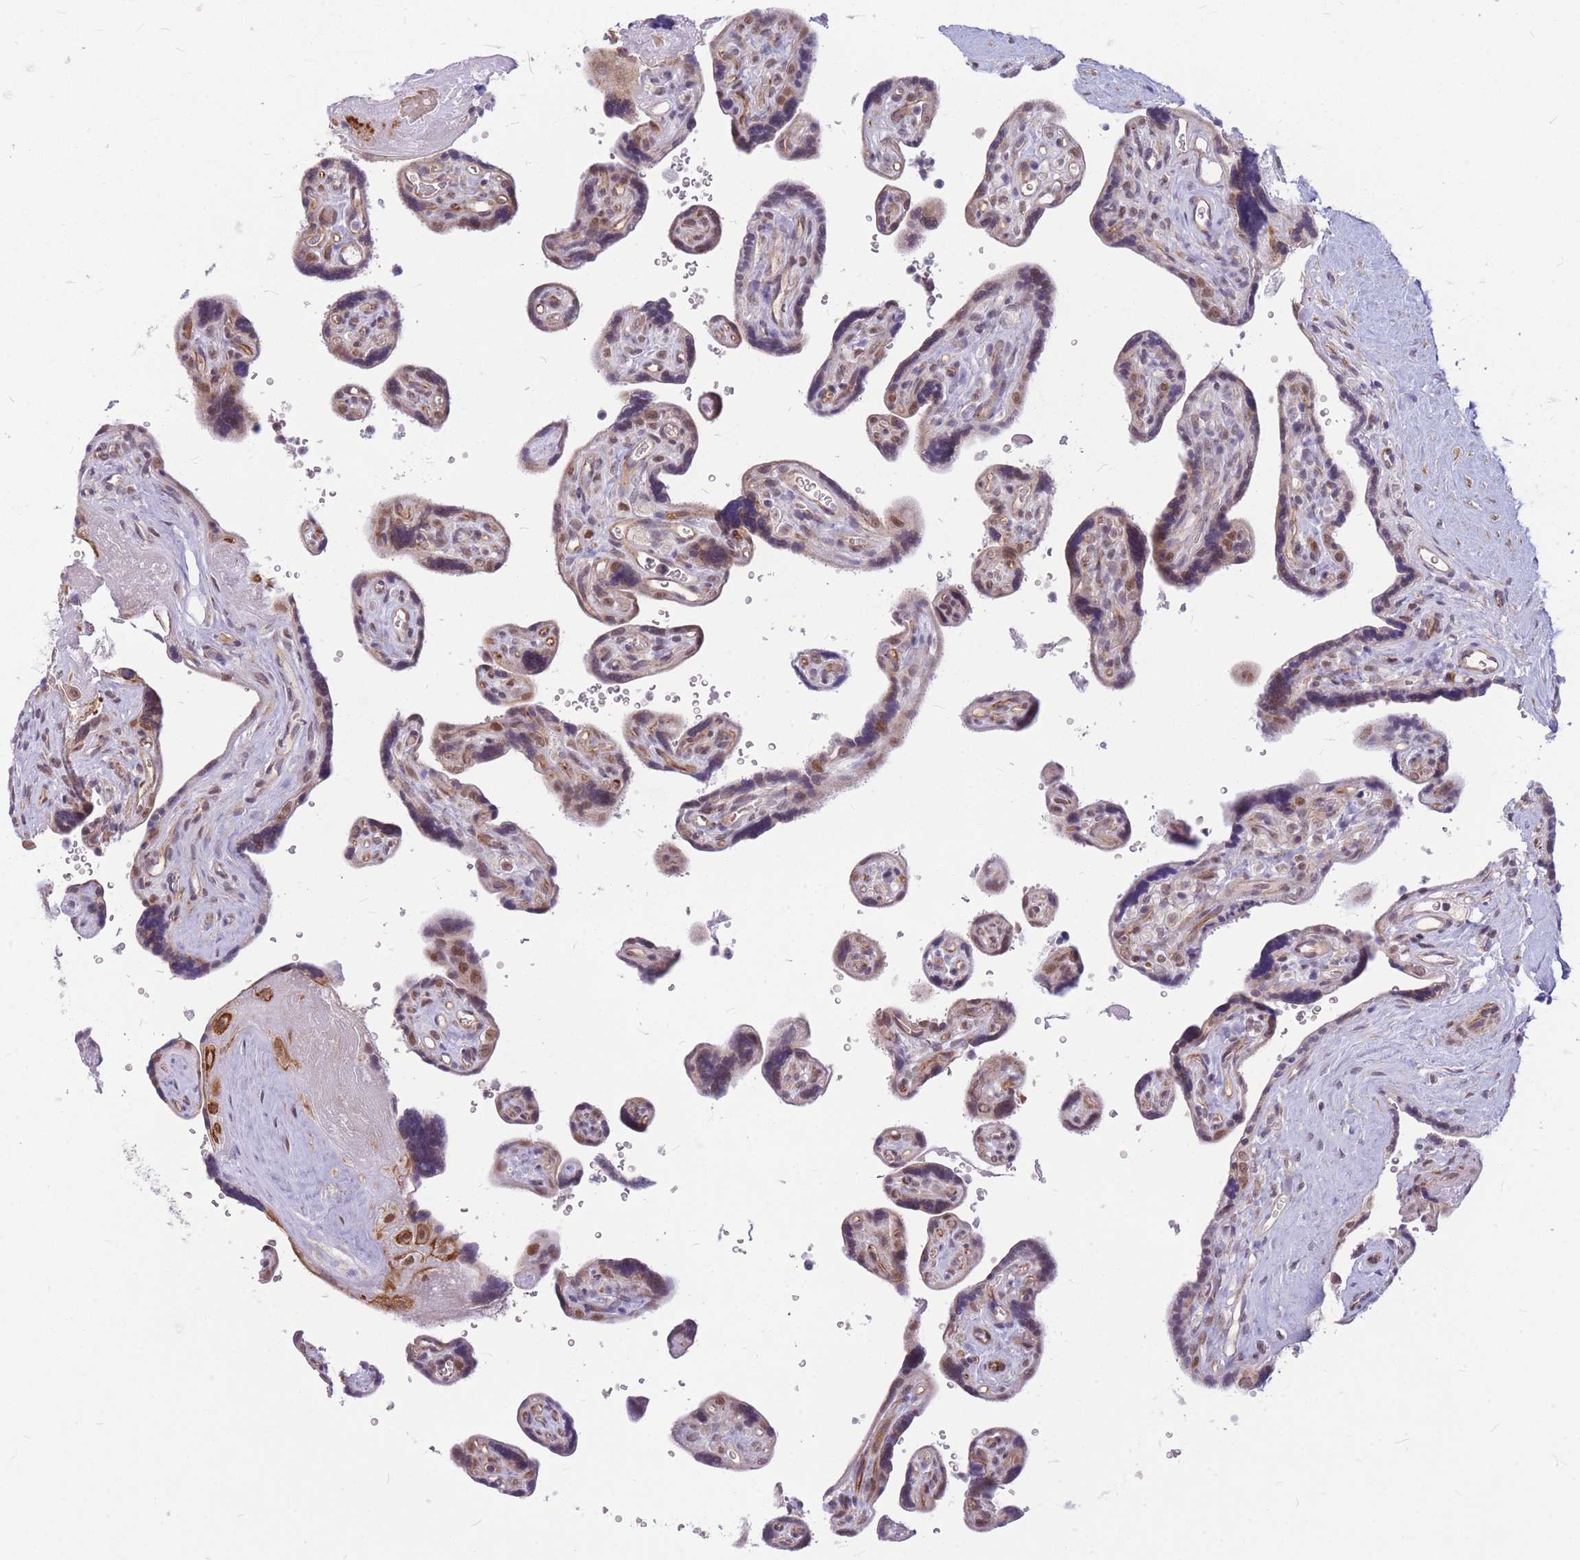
{"staining": {"intensity": "strong", "quantity": ">75%", "location": "cytoplasmic/membranous,nuclear"}, "tissue": "placenta", "cell_type": "Decidual cells", "image_type": "normal", "snomed": [{"axis": "morphology", "description": "Normal tissue, NOS"}, {"axis": "topography", "description": "Placenta"}], "caption": "The histopathology image demonstrates staining of benign placenta, revealing strong cytoplasmic/membranous,nuclear protein expression (brown color) within decidual cells. Using DAB (brown) and hematoxylin (blue) stains, captured at high magnification using brightfield microscopy.", "gene": "ERCC2", "patient": {"sex": "female", "age": 39}}